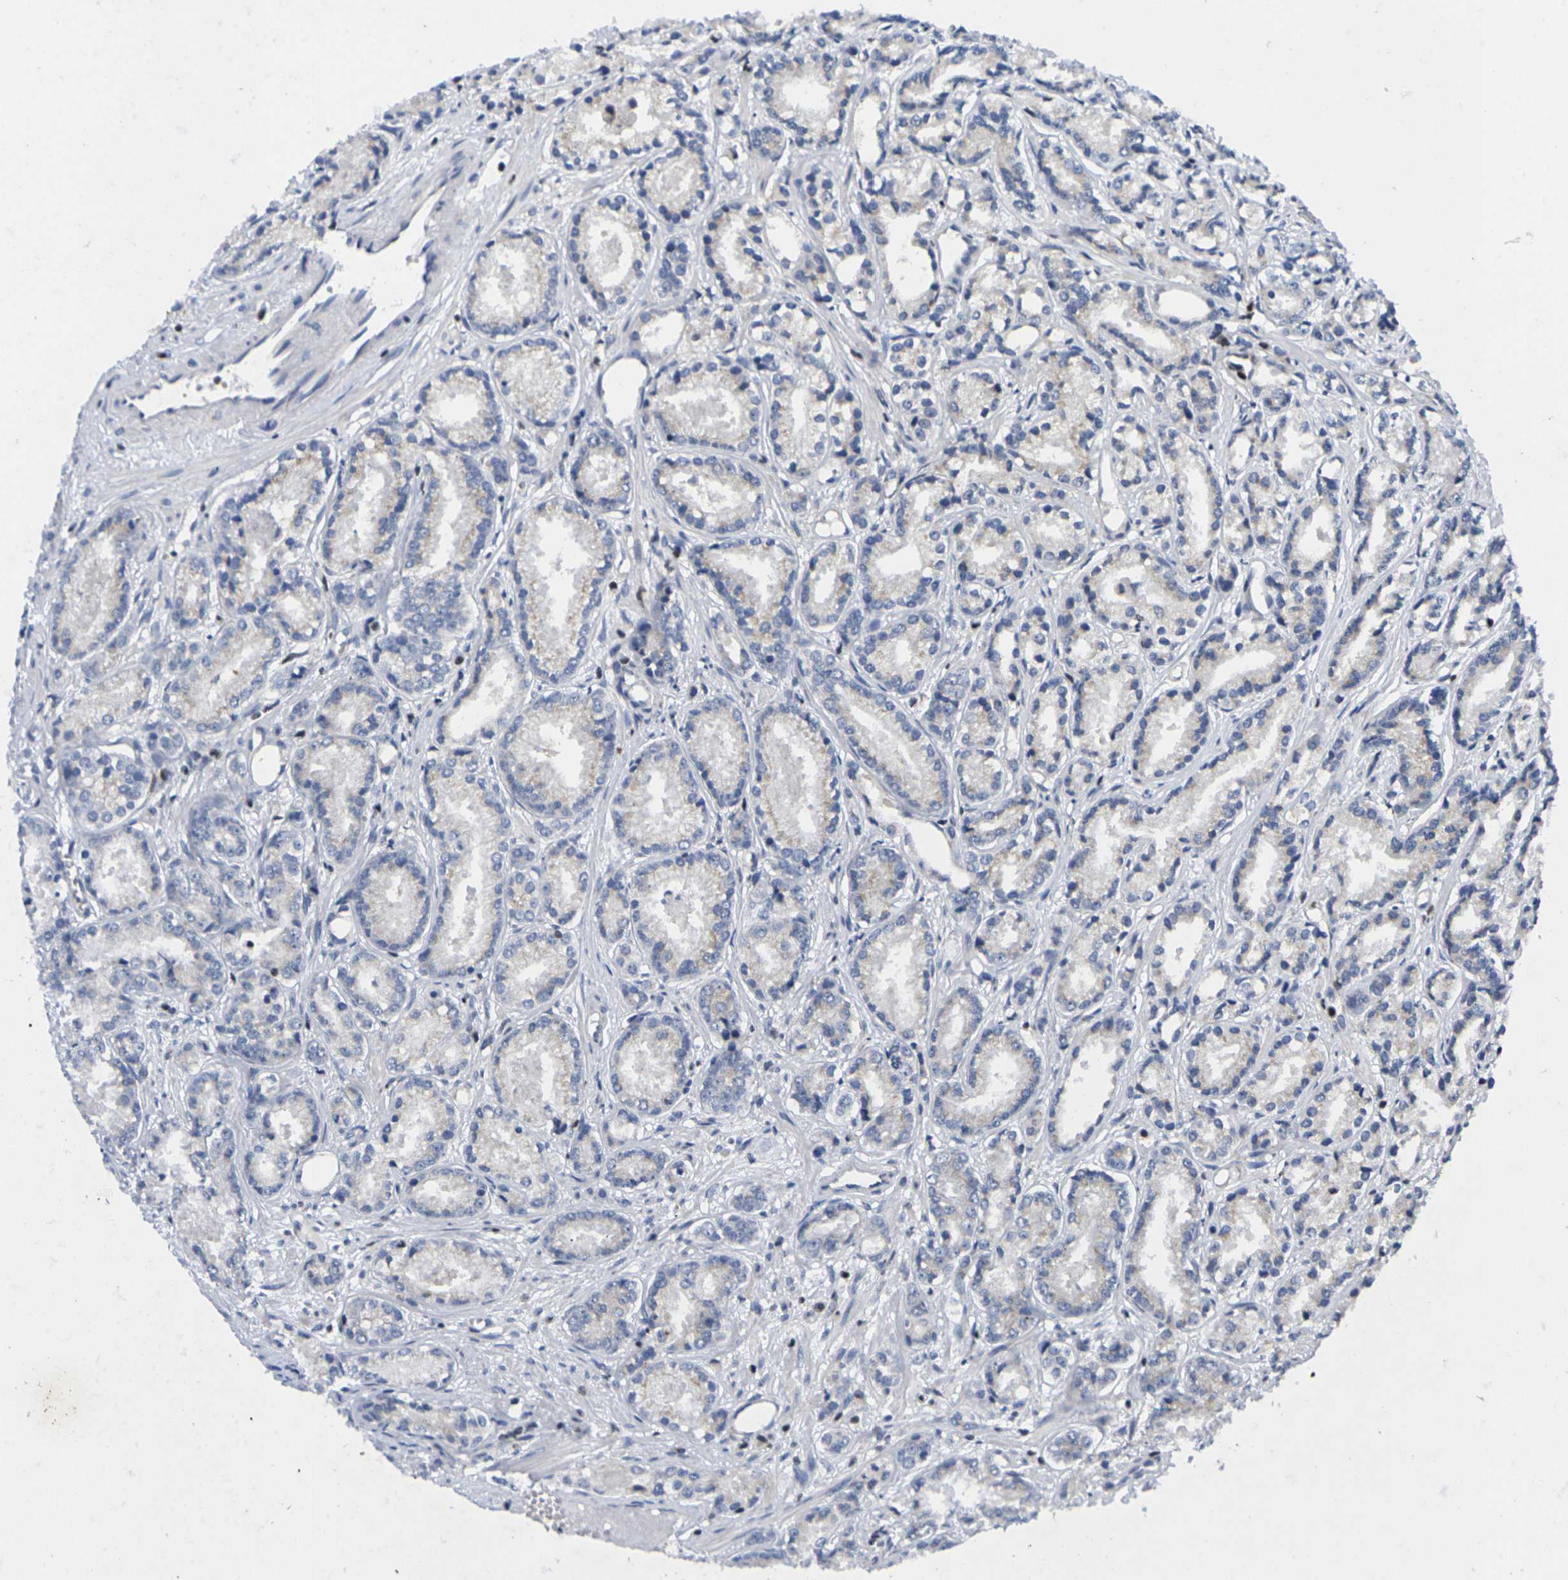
{"staining": {"intensity": "weak", "quantity": "<25%", "location": "cytoplasmic/membranous"}, "tissue": "prostate cancer", "cell_type": "Tumor cells", "image_type": "cancer", "snomed": [{"axis": "morphology", "description": "Adenocarcinoma, Low grade"}, {"axis": "topography", "description": "Prostate"}], "caption": "Immunohistochemistry photomicrograph of prostate cancer (low-grade adenocarcinoma) stained for a protein (brown), which reveals no expression in tumor cells.", "gene": "IKZF1", "patient": {"sex": "male", "age": 72}}